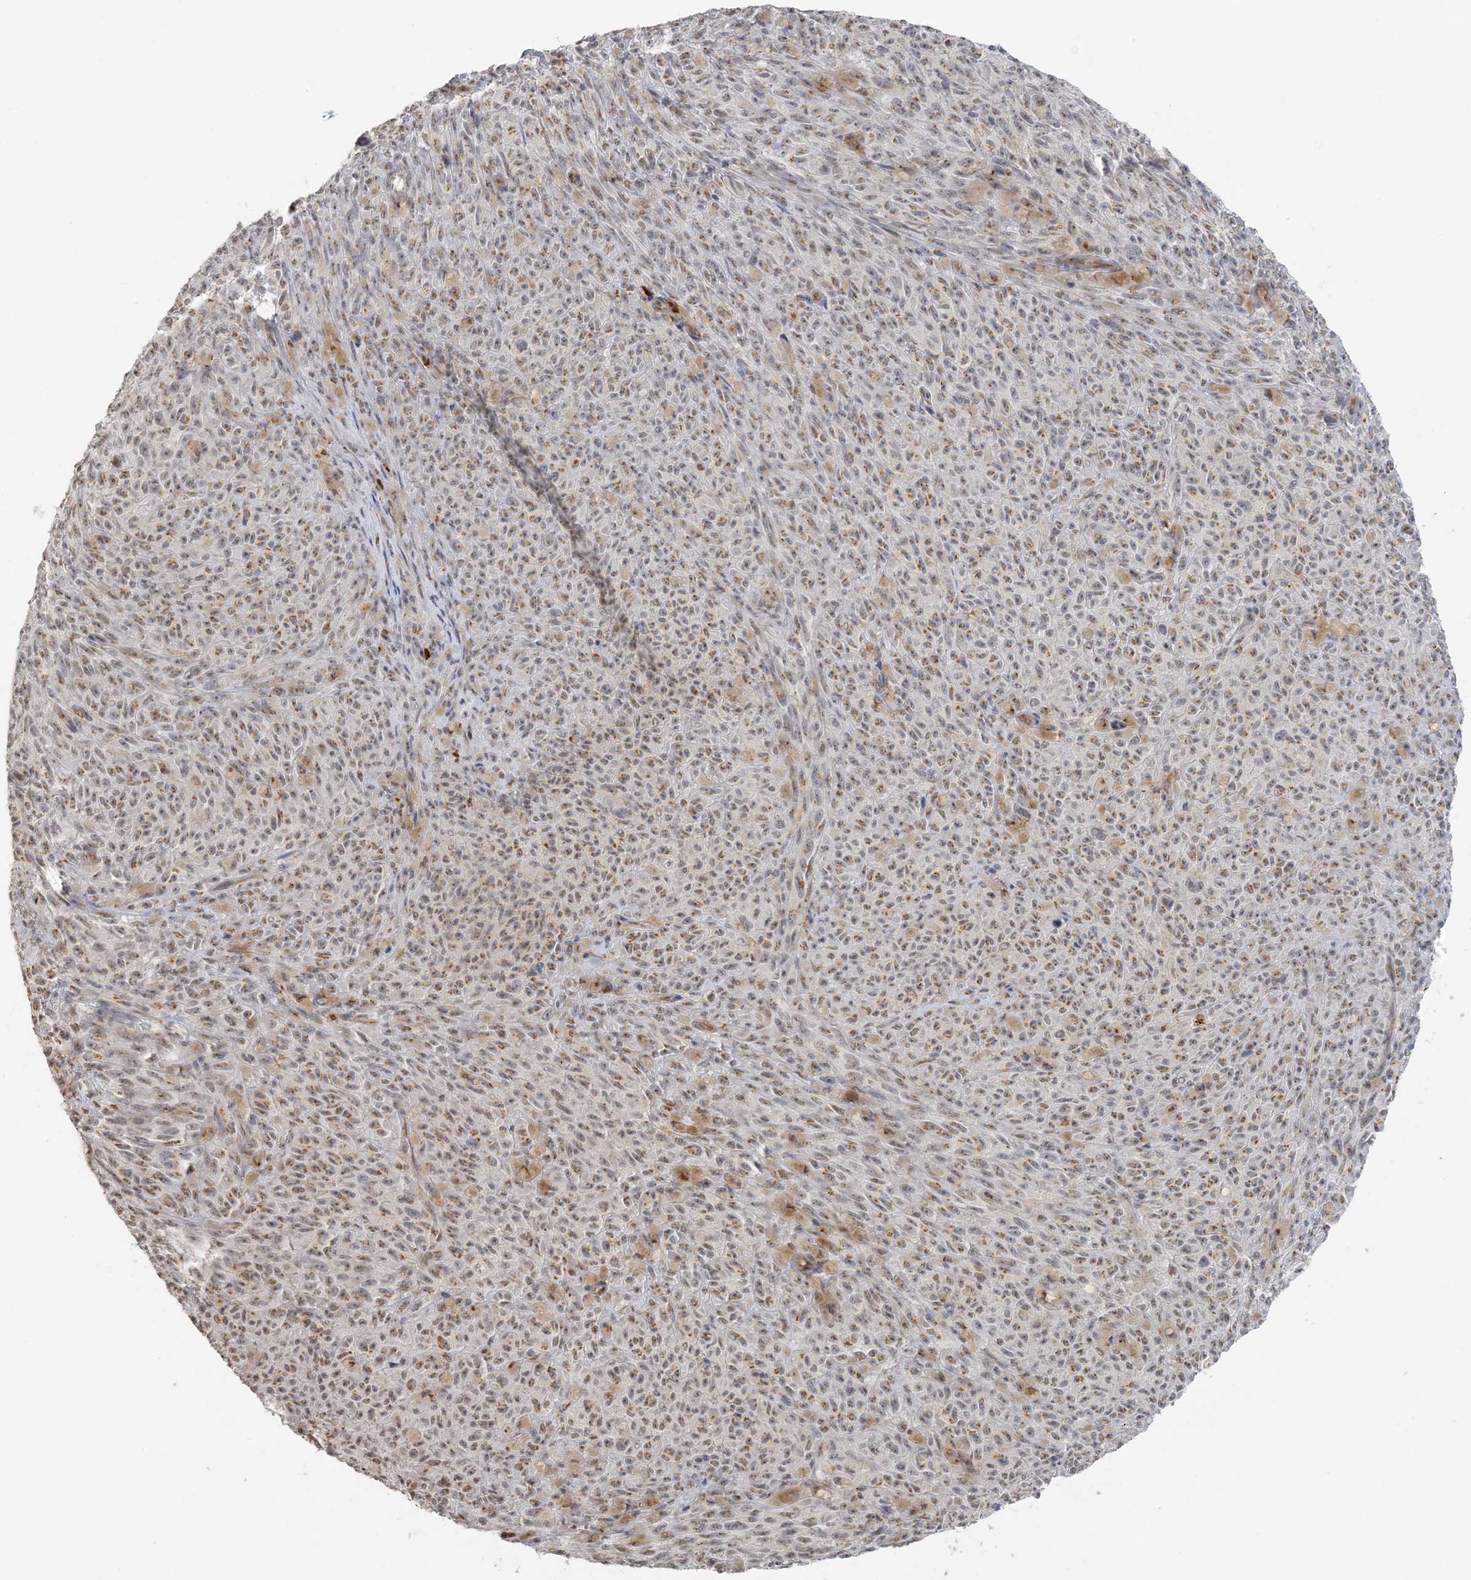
{"staining": {"intensity": "moderate", "quantity": "25%-75%", "location": "cytoplasmic/membranous"}, "tissue": "melanoma", "cell_type": "Tumor cells", "image_type": "cancer", "snomed": [{"axis": "morphology", "description": "Malignant melanoma, NOS"}, {"axis": "topography", "description": "Skin"}], "caption": "A high-resolution micrograph shows immunohistochemistry (IHC) staining of malignant melanoma, which exhibits moderate cytoplasmic/membranous expression in approximately 25%-75% of tumor cells.", "gene": "ZCCHC4", "patient": {"sex": "female", "age": 82}}